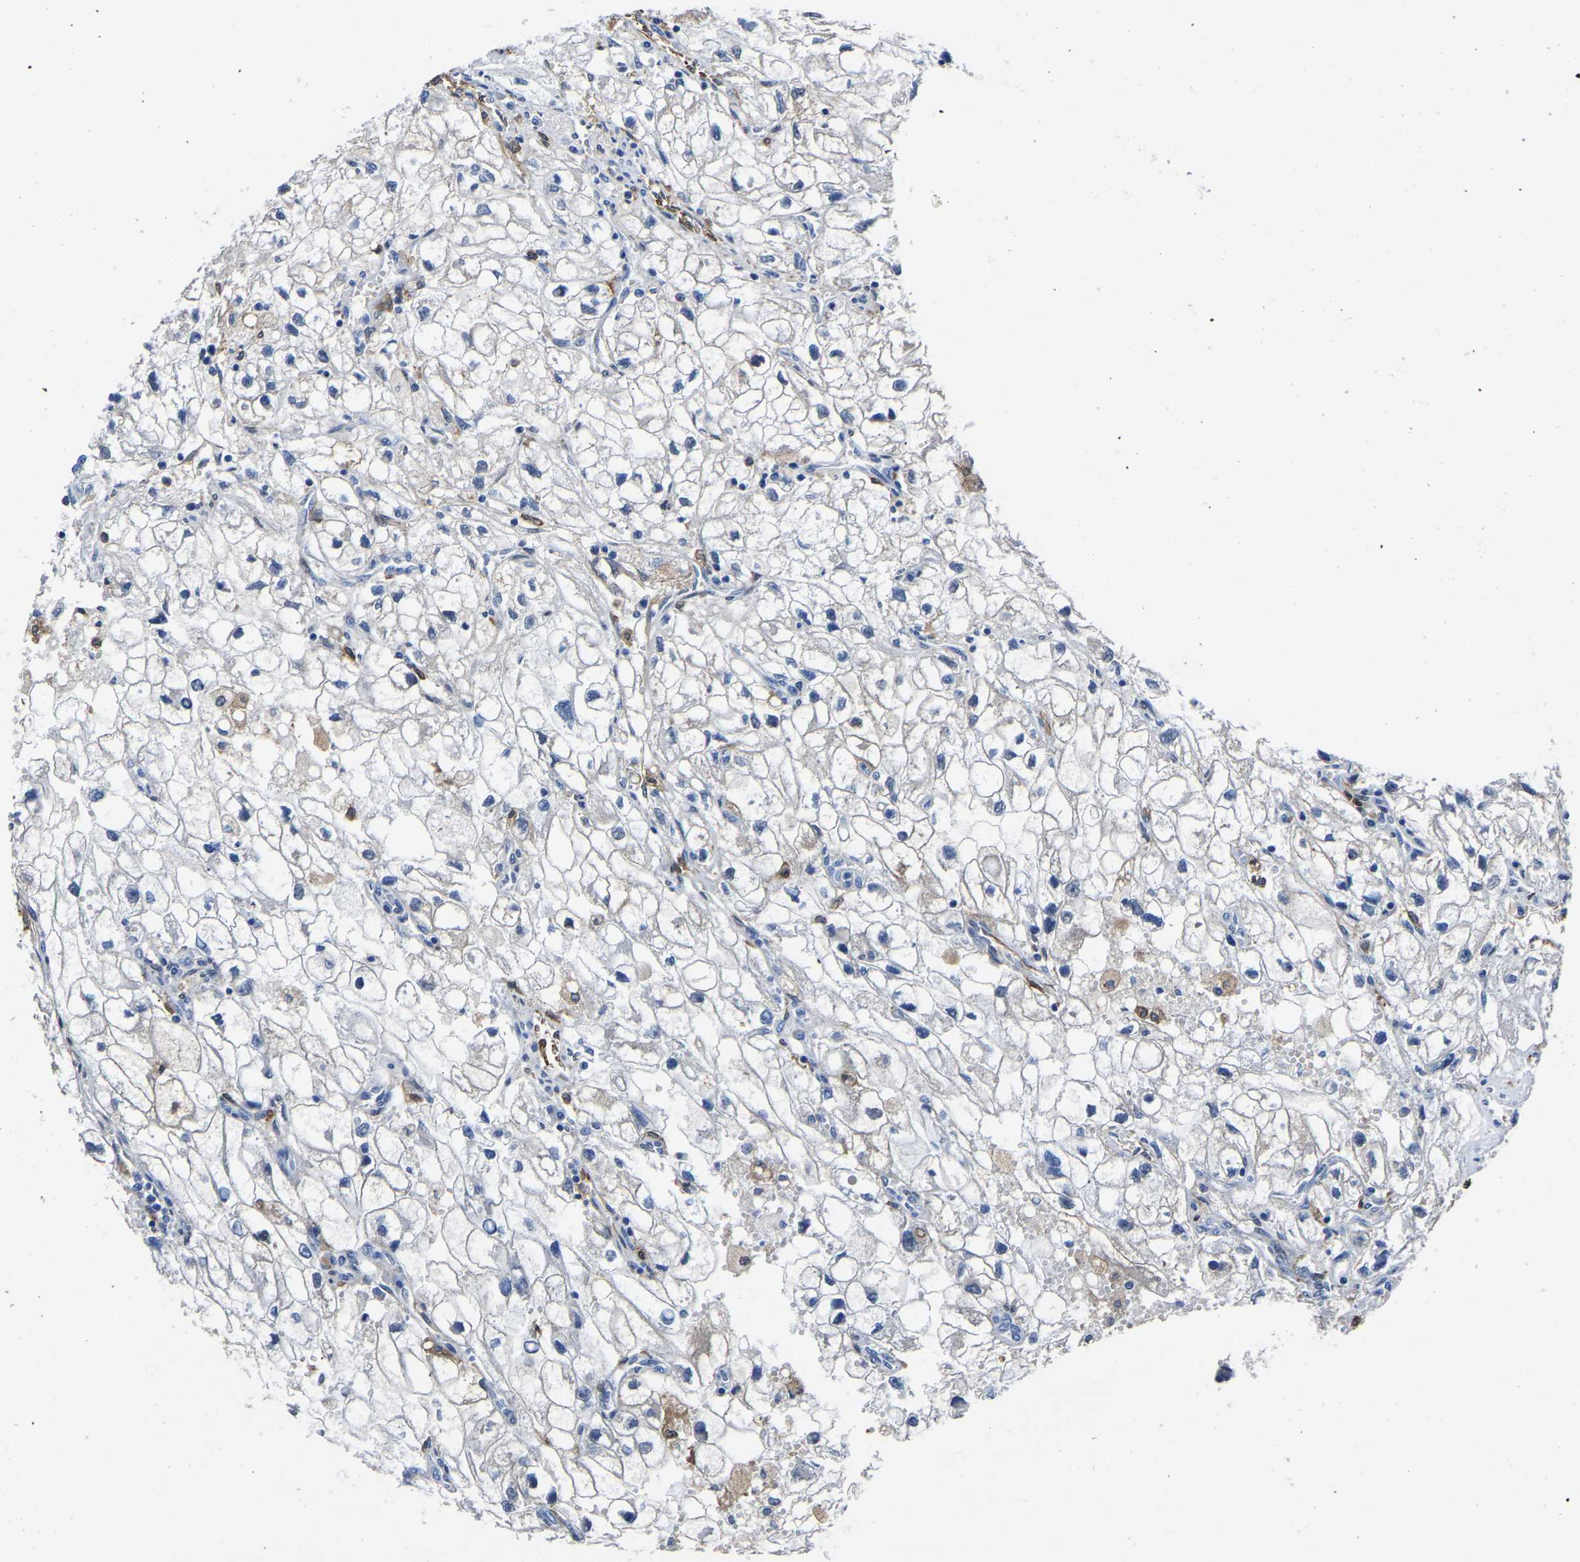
{"staining": {"intensity": "negative", "quantity": "none", "location": "none"}, "tissue": "renal cancer", "cell_type": "Tumor cells", "image_type": "cancer", "snomed": [{"axis": "morphology", "description": "Adenocarcinoma, NOS"}, {"axis": "topography", "description": "Kidney"}], "caption": "This is an immunohistochemistry photomicrograph of human renal adenocarcinoma. There is no positivity in tumor cells.", "gene": "ATG2B", "patient": {"sex": "female", "age": 70}}